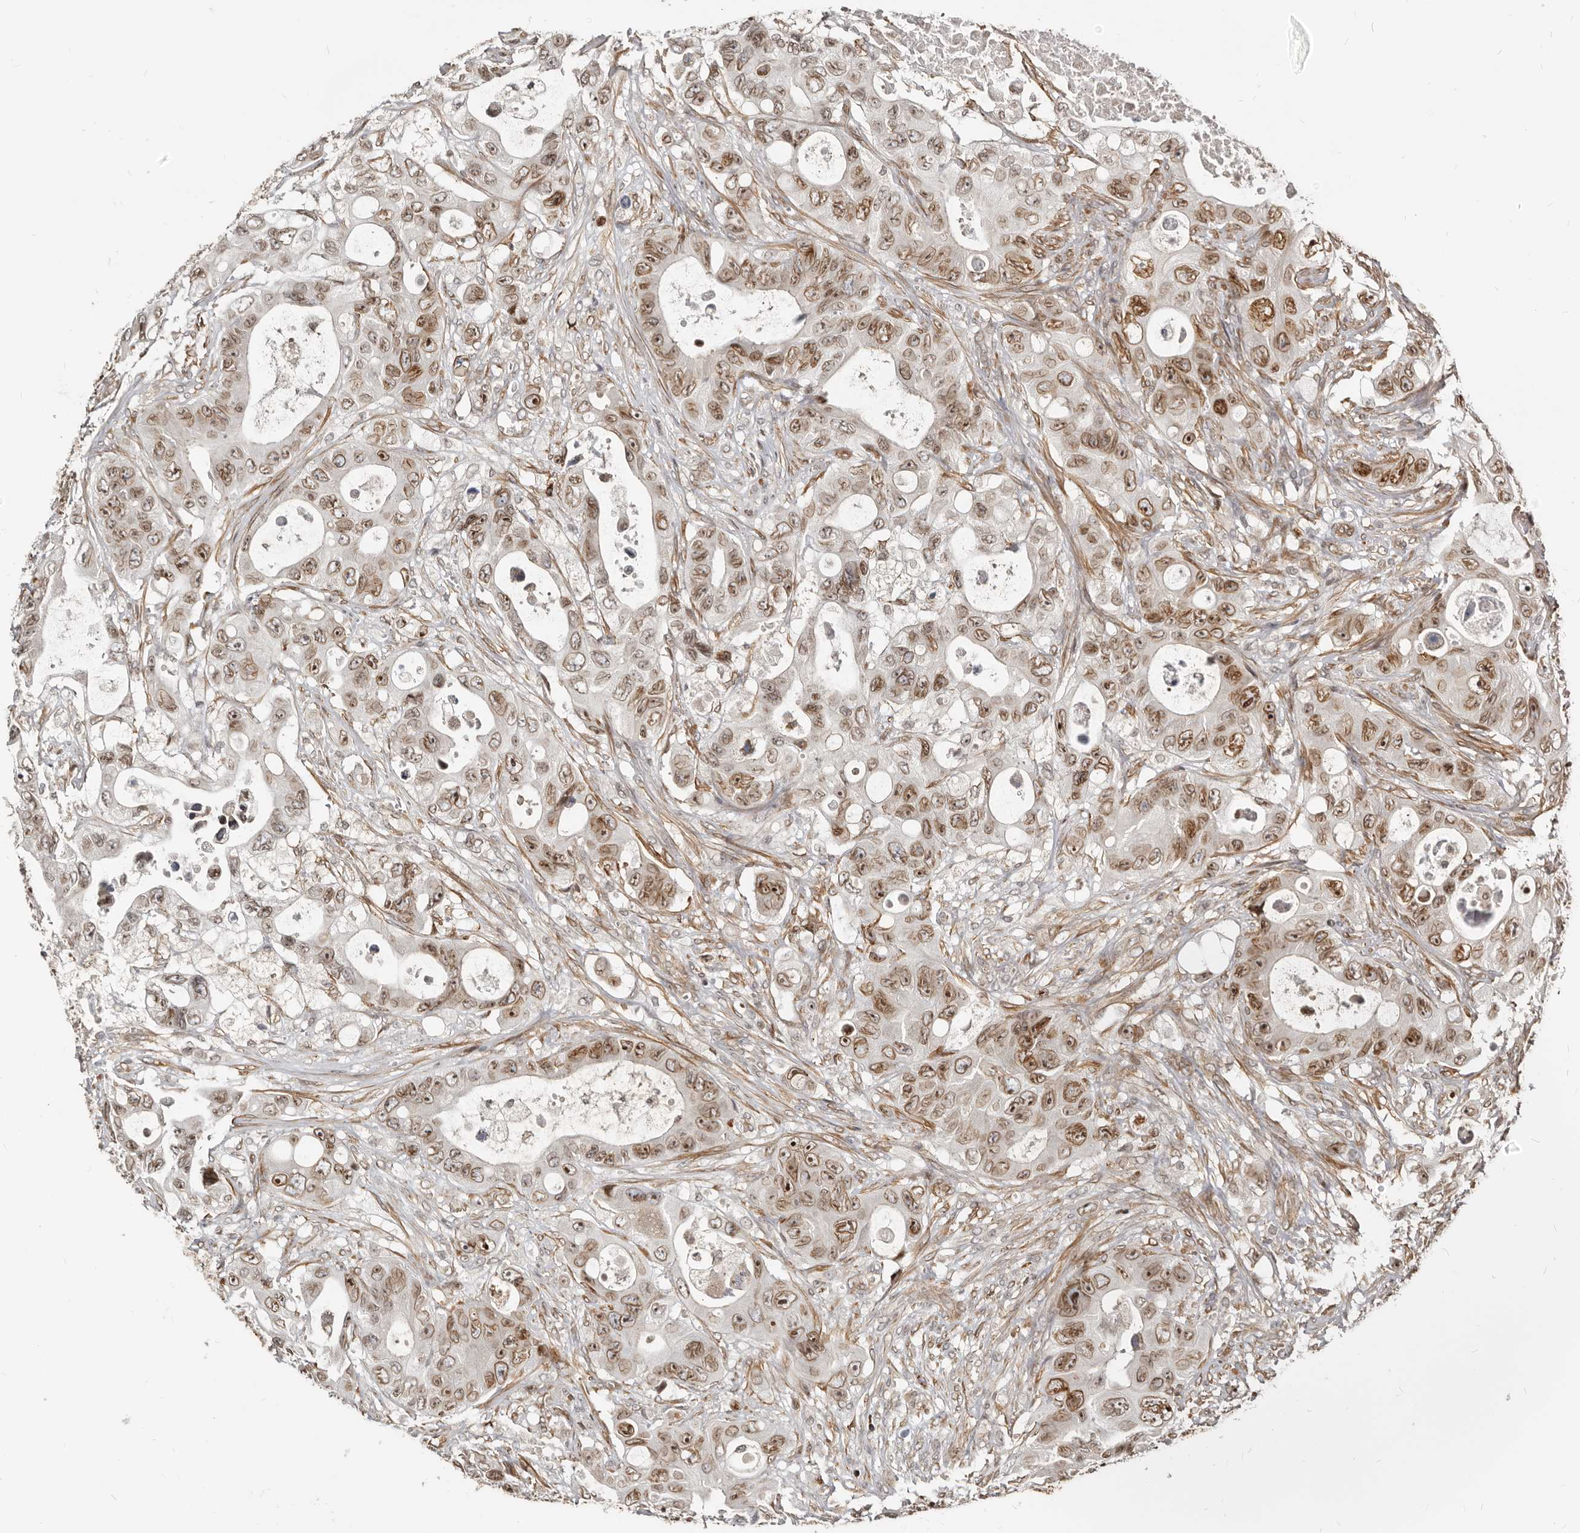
{"staining": {"intensity": "moderate", "quantity": ">75%", "location": "cytoplasmic/membranous,nuclear"}, "tissue": "colorectal cancer", "cell_type": "Tumor cells", "image_type": "cancer", "snomed": [{"axis": "morphology", "description": "Adenocarcinoma, NOS"}, {"axis": "topography", "description": "Colon"}], "caption": "Moderate cytoplasmic/membranous and nuclear staining for a protein is present in about >75% of tumor cells of colorectal cancer (adenocarcinoma) using immunohistochemistry.", "gene": "NUP153", "patient": {"sex": "female", "age": 46}}